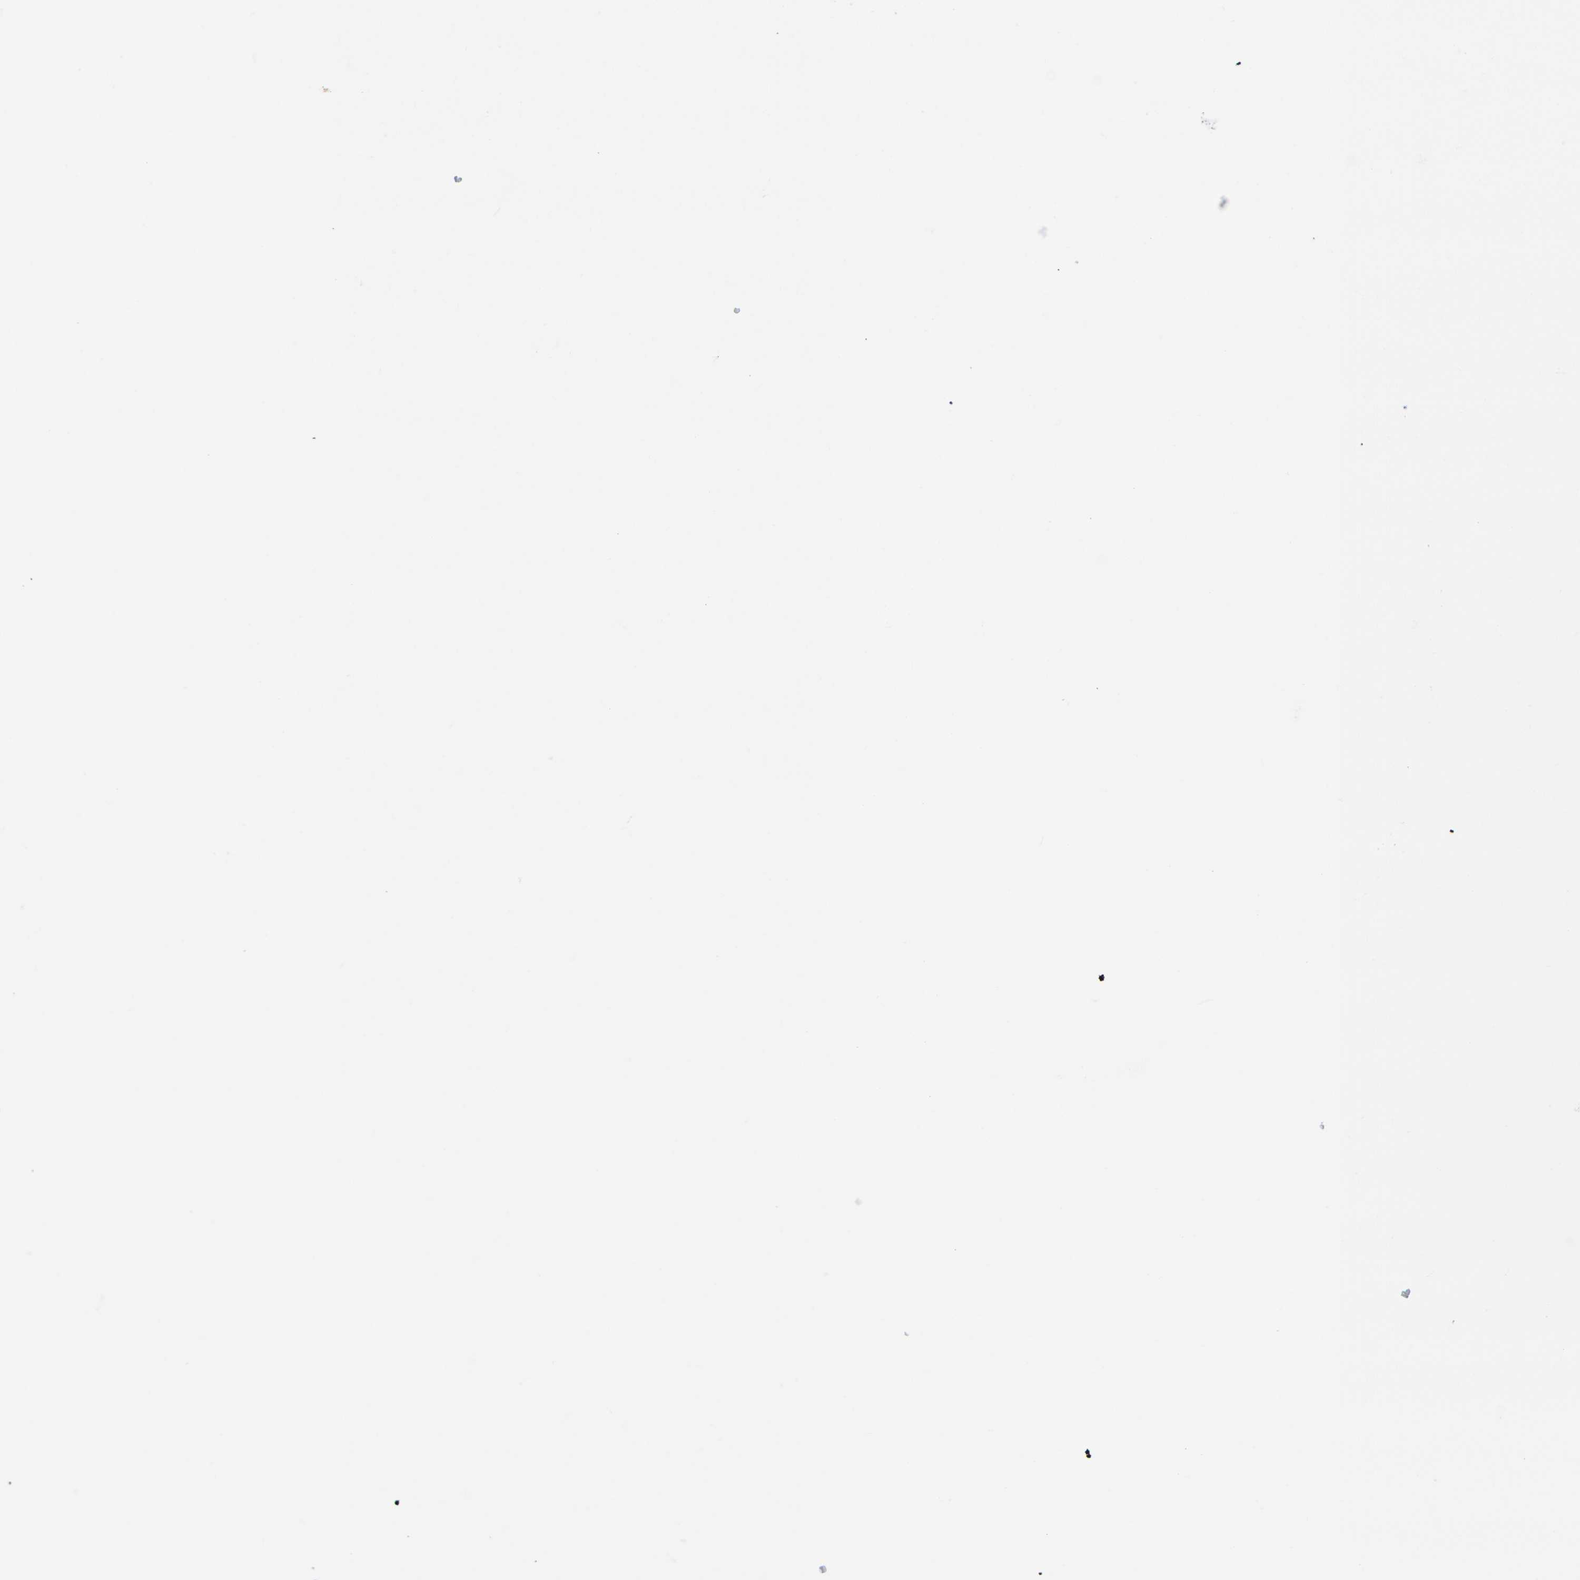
{"staining": {"intensity": "moderate", "quantity": "25%-75%", "location": "cytoplasmic/membranous"}, "tissue": "testis cancer", "cell_type": "Tumor cells", "image_type": "cancer", "snomed": [{"axis": "morphology", "description": "Carcinoma, Embryonal, NOS"}, {"axis": "topography", "description": "Testis"}], "caption": "This is an image of IHC staining of testis embryonal carcinoma, which shows moderate expression in the cytoplasmic/membranous of tumor cells.", "gene": "GPR4", "patient": {"sex": "male", "age": 26}}